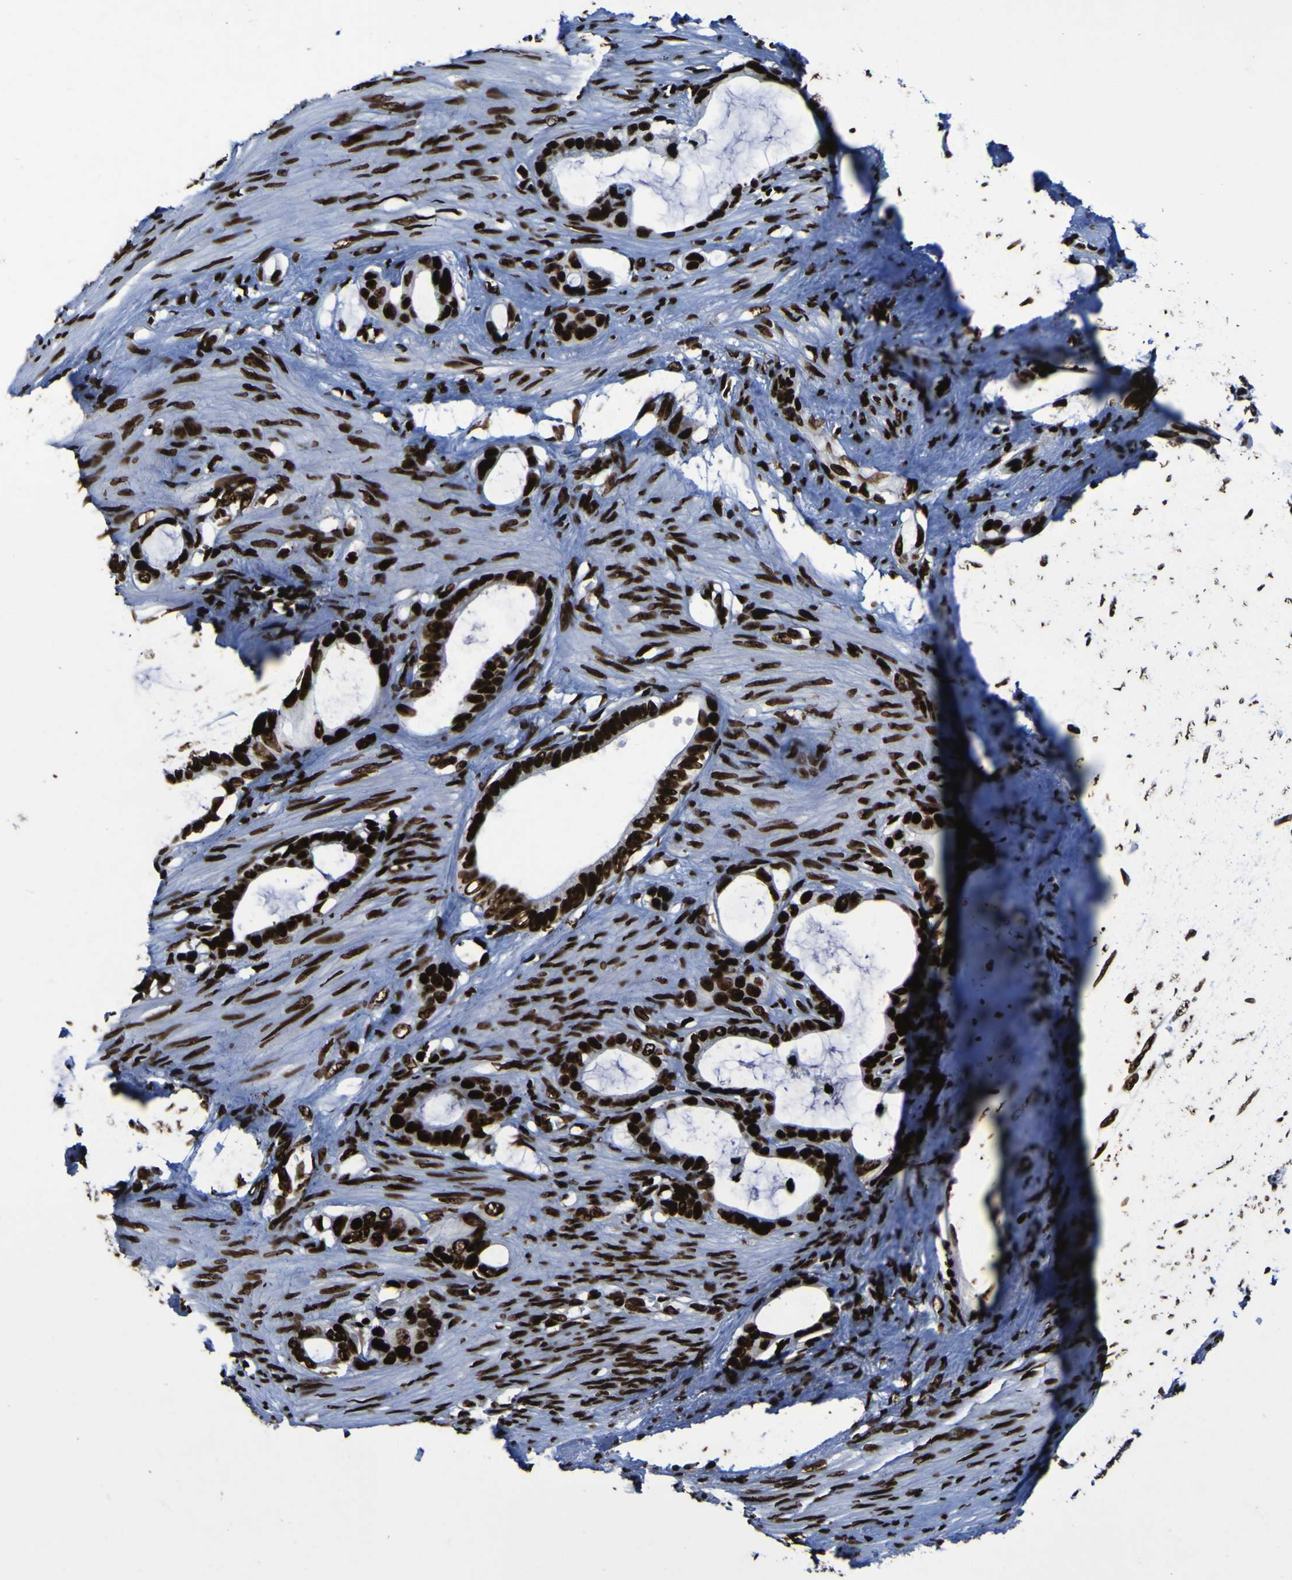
{"staining": {"intensity": "strong", "quantity": ">75%", "location": "nuclear"}, "tissue": "stomach cancer", "cell_type": "Tumor cells", "image_type": "cancer", "snomed": [{"axis": "morphology", "description": "Adenocarcinoma, NOS"}, {"axis": "topography", "description": "Stomach"}], "caption": "A brown stain highlights strong nuclear expression of a protein in stomach adenocarcinoma tumor cells.", "gene": "NPM1", "patient": {"sex": "female", "age": 75}}